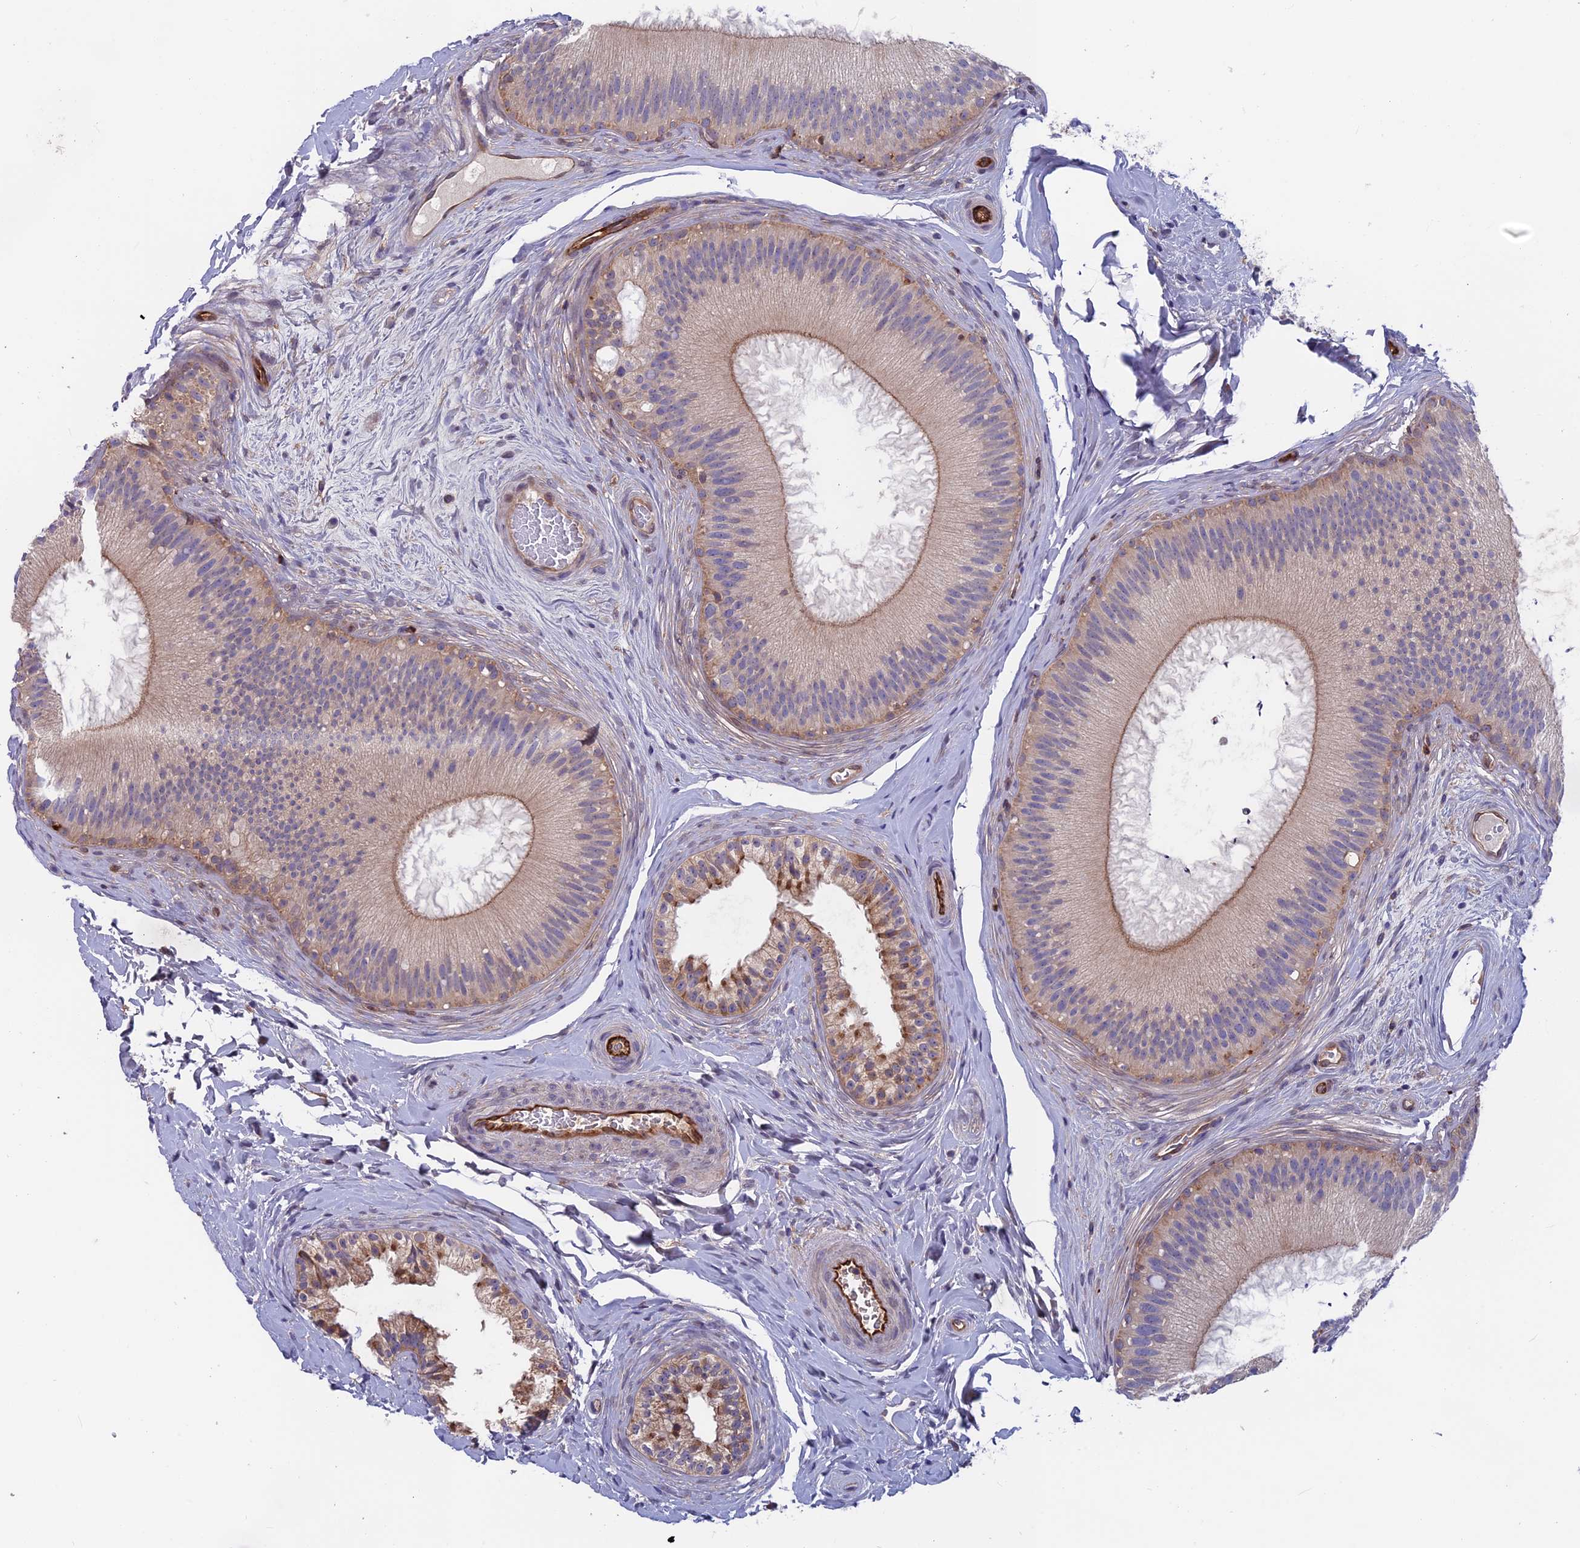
{"staining": {"intensity": "moderate", "quantity": "25%-75%", "location": "cytoplasmic/membranous"}, "tissue": "epididymis", "cell_type": "Glandular cells", "image_type": "normal", "snomed": [{"axis": "morphology", "description": "Normal tissue, NOS"}, {"axis": "topography", "description": "Epididymis"}], "caption": "Protein analysis of normal epididymis exhibits moderate cytoplasmic/membranous positivity in approximately 25%-75% of glandular cells.", "gene": "MAST2", "patient": {"sex": "male", "age": 45}}